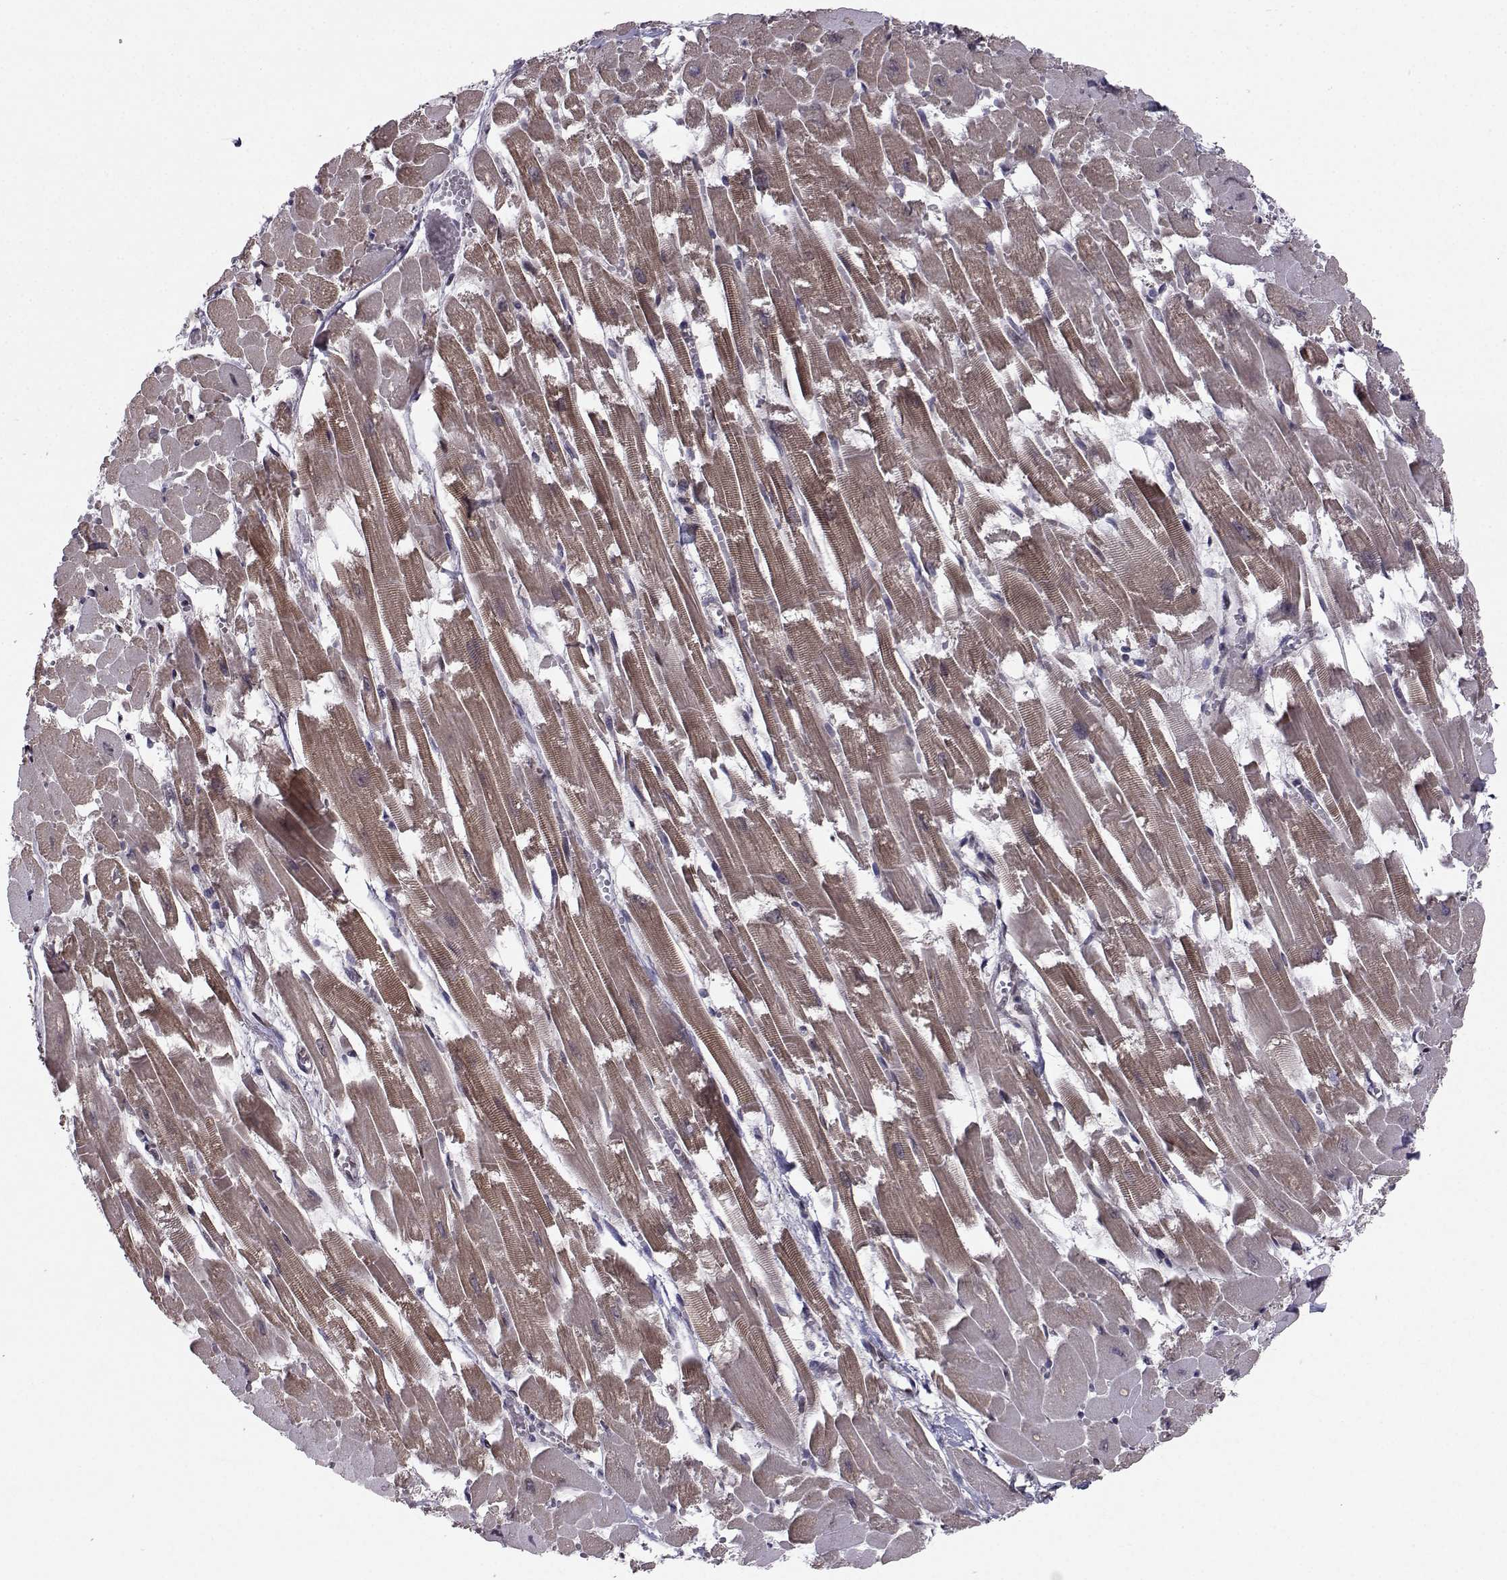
{"staining": {"intensity": "moderate", "quantity": "25%-75%", "location": "cytoplasmic/membranous,nuclear"}, "tissue": "heart muscle", "cell_type": "Cardiomyocytes", "image_type": "normal", "snomed": [{"axis": "morphology", "description": "Normal tissue, NOS"}, {"axis": "topography", "description": "Heart"}], "caption": "About 25%-75% of cardiomyocytes in benign heart muscle exhibit moderate cytoplasmic/membranous,nuclear protein expression as visualized by brown immunohistochemical staining.", "gene": "PKN2", "patient": {"sex": "female", "age": 52}}